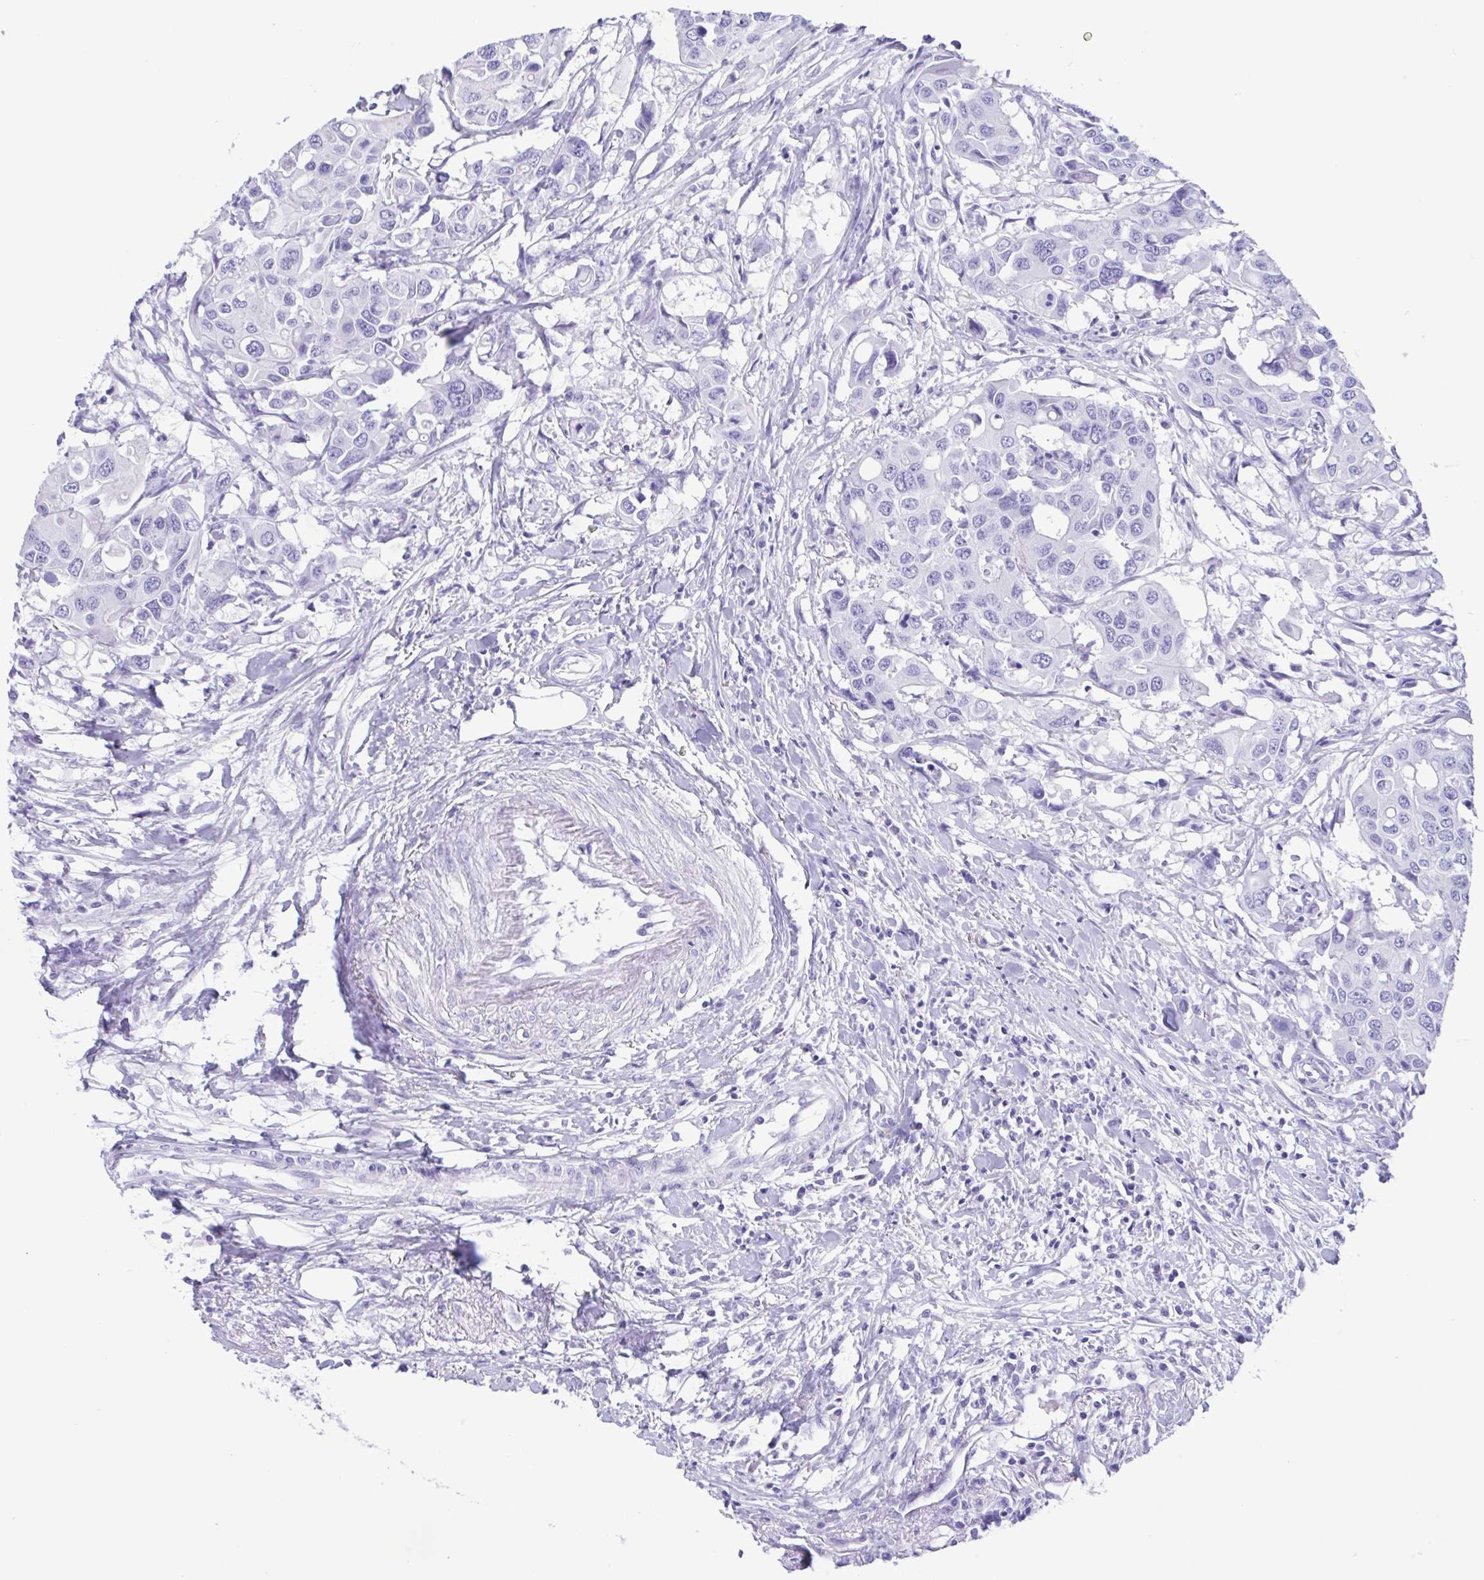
{"staining": {"intensity": "negative", "quantity": "none", "location": "none"}, "tissue": "colorectal cancer", "cell_type": "Tumor cells", "image_type": "cancer", "snomed": [{"axis": "morphology", "description": "Adenocarcinoma, NOS"}, {"axis": "topography", "description": "Colon"}], "caption": "A histopathology image of colorectal cancer stained for a protein reveals no brown staining in tumor cells.", "gene": "TSPY2", "patient": {"sex": "male", "age": 77}}